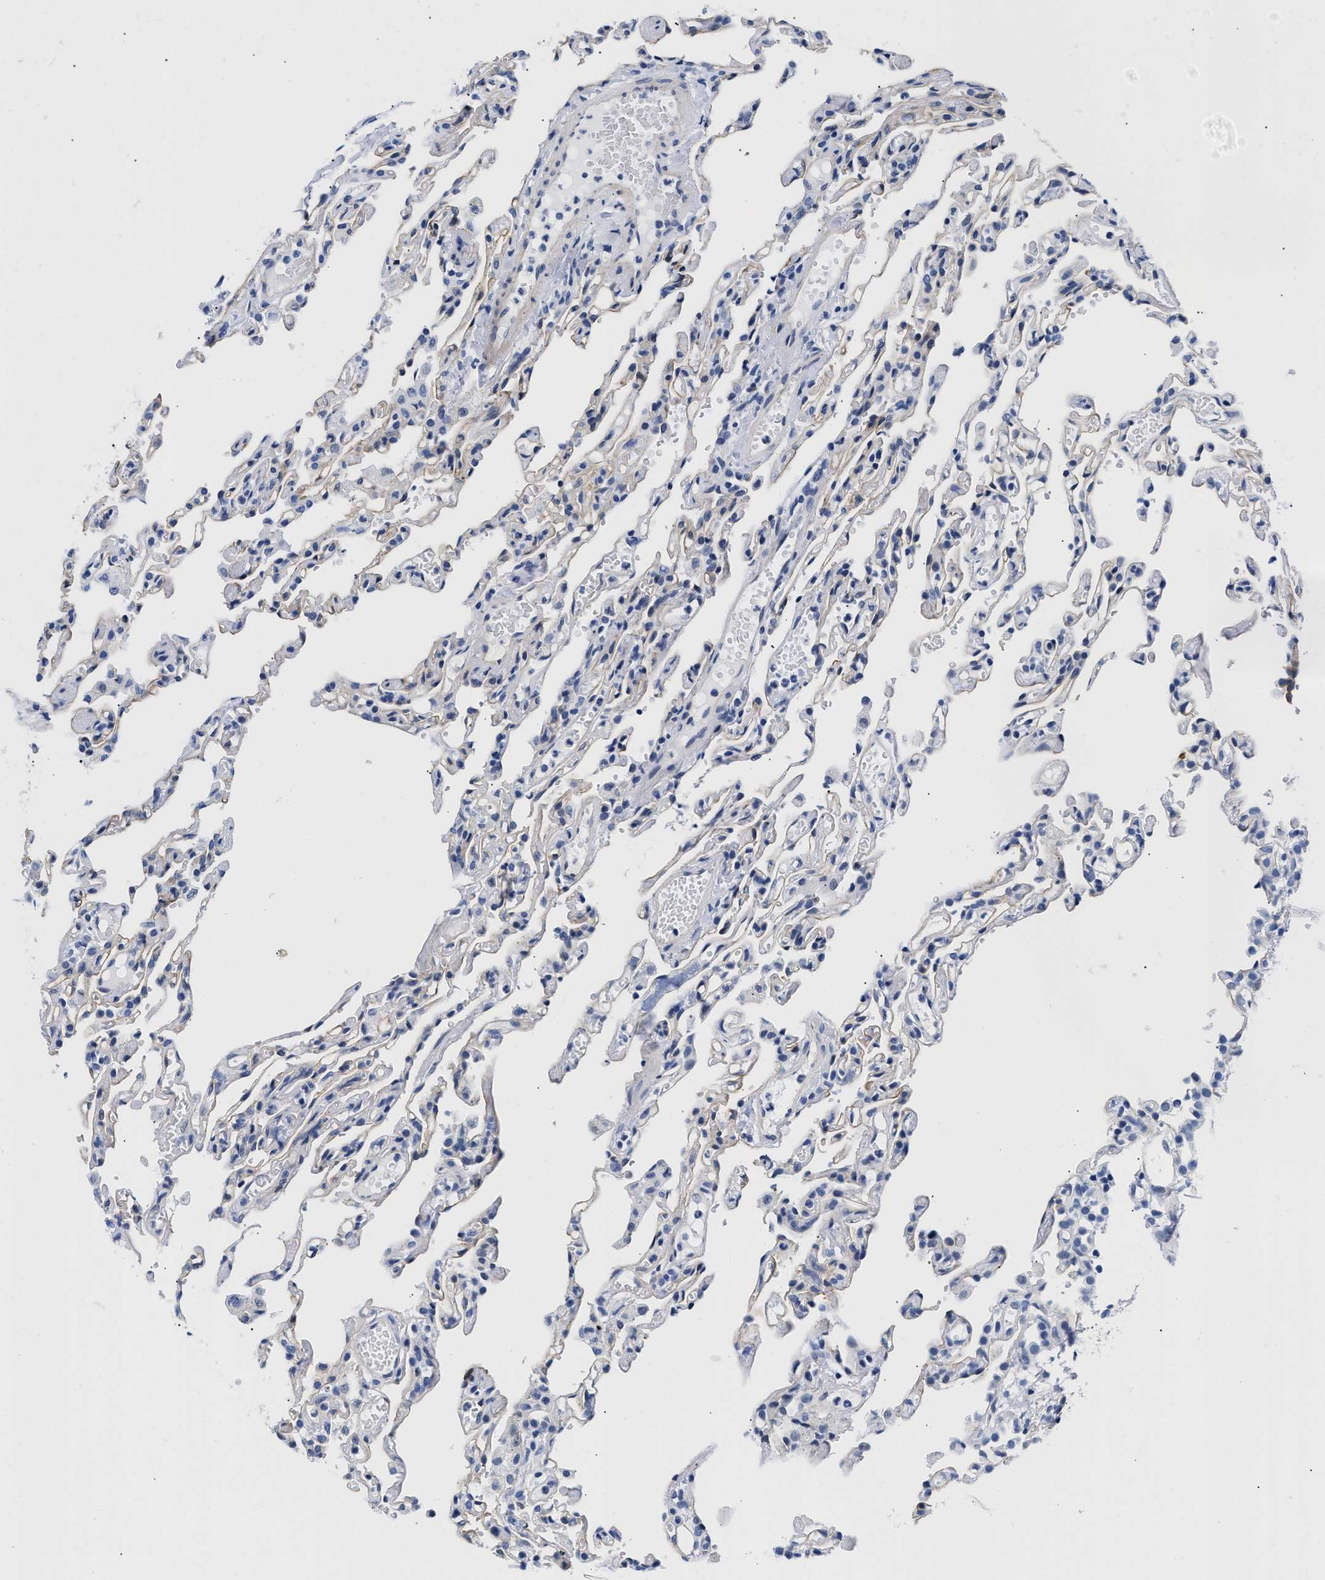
{"staining": {"intensity": "moderate", "quantity": "<25%", "location": "cytoplasmic/membranous"}, "tissue": "lung", "cell_type": "Alveolar cells", "image_type": "normal", "snomed": [{"axis": "morphology", "description": "Normal tissue, NOS"}, {"axis": "topography", "description": "Lung"}], "caption": "The photomicrograph exhibits immunohistochemical staining of benign lung. There is moderate cytoplasmic/membranous positivity is appreciated in about <25% of alveolar cells. (Stains: DAB (3,3'-diaminobenzidine) in brown, nuclei in blue, Microscopy: brightfield microscopy at high magnification).", "gene": "TRIM29", "patient": {"sex": "male", "age": 21}}